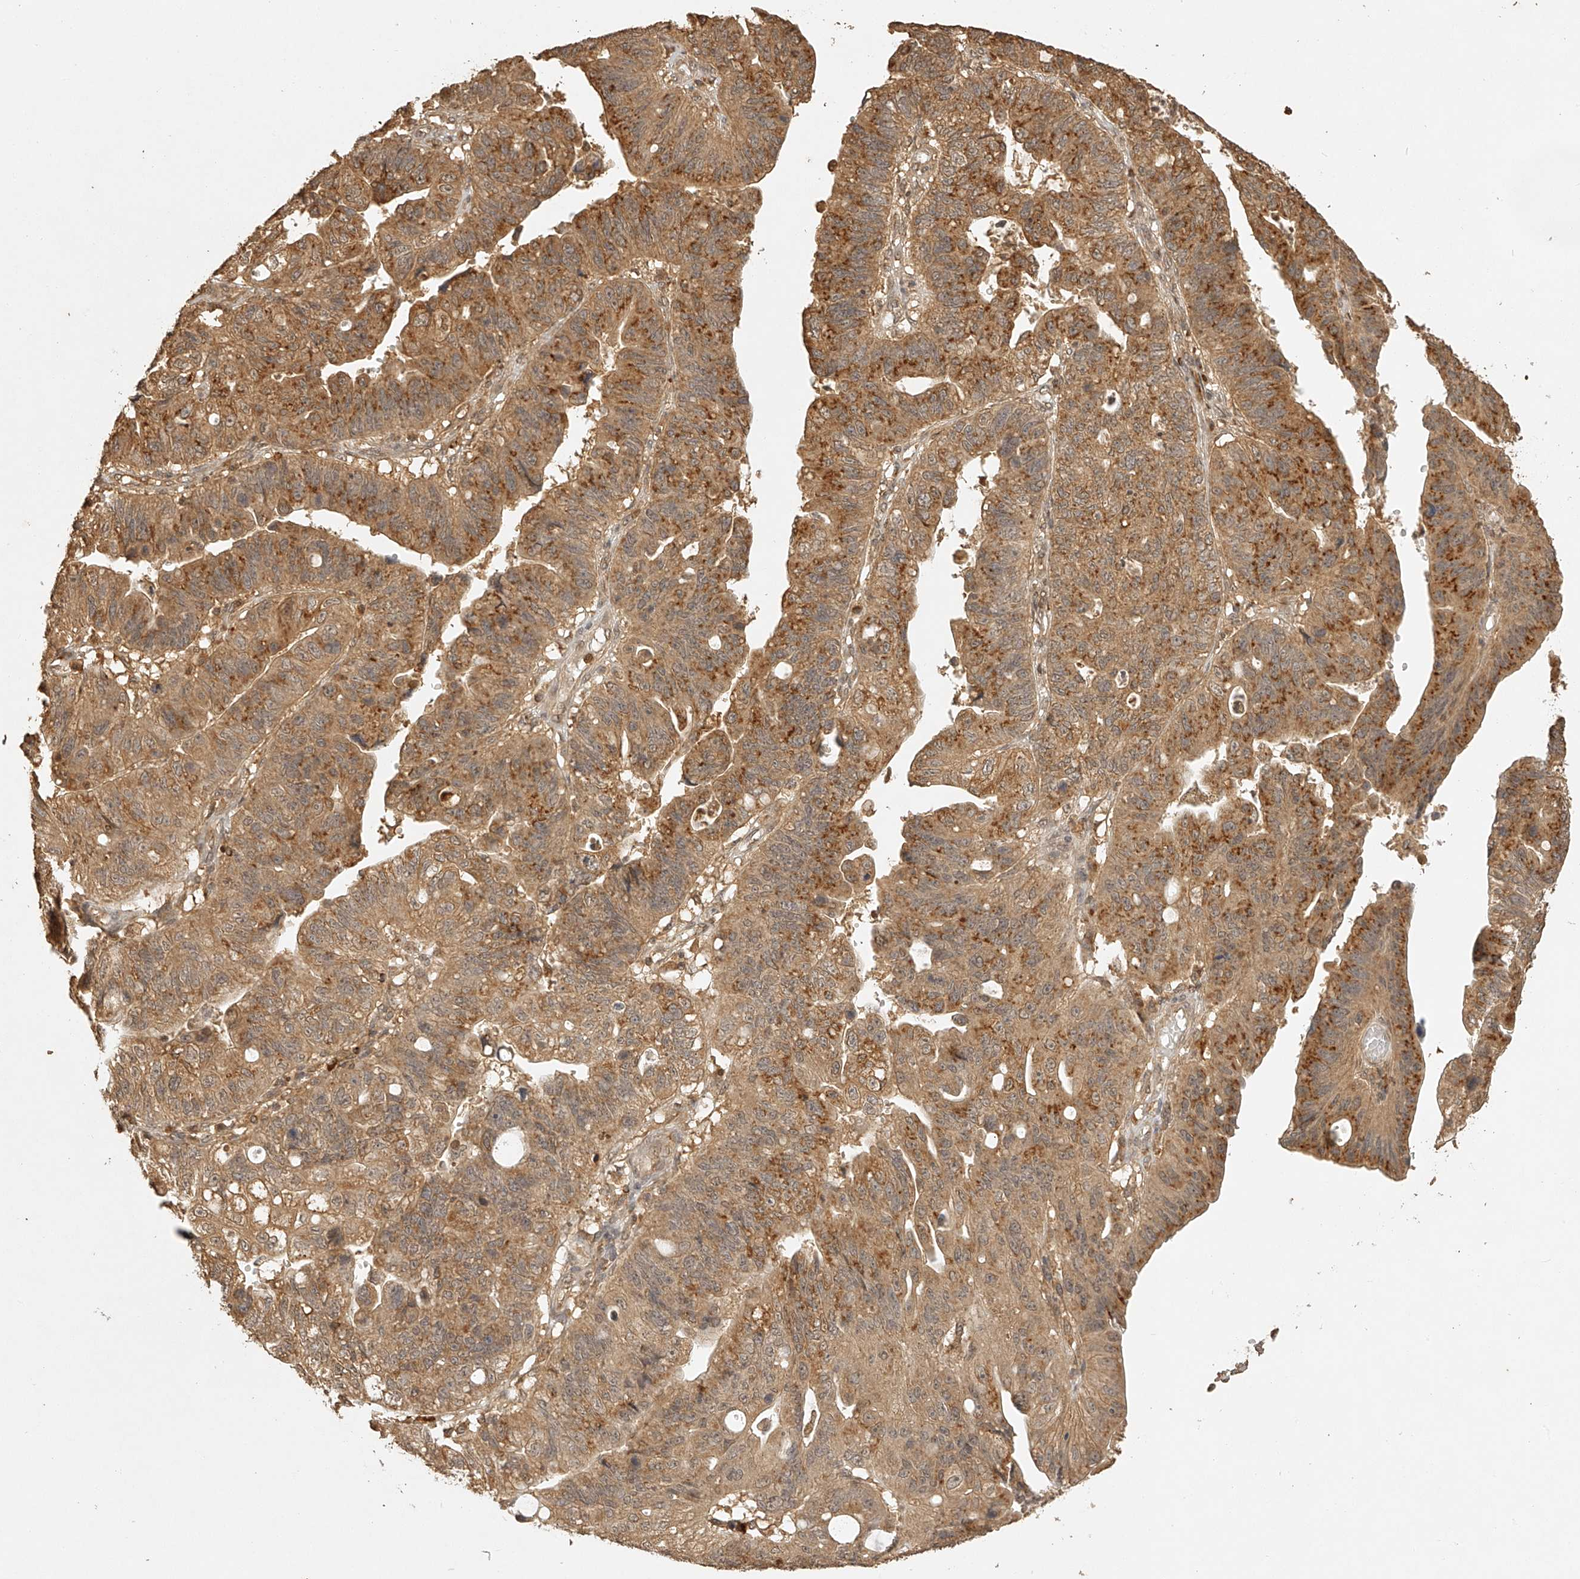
{"staining": {"intensity": "moderate", "quantity": ">75%", "location": "cytoplasmic/membranous"}, "tissue": "stomach cancer", "cell_type": "Tumor cells", "image_type": "cancer", "snomed": [{"axis": "morphology", "description": "Adenocarcinoma, NOS"}, {"axis": "topography", "description": "Stomach"}], "caption": "This is a photomicrograph of immunohistochemistry staining of stomach adenocarcinoma, which shows moderate positivity in the cytoplasmic/membranous of tumor cells.", "gene": "BCL2L11", "patient": {"sex": "male", "age": 59}}